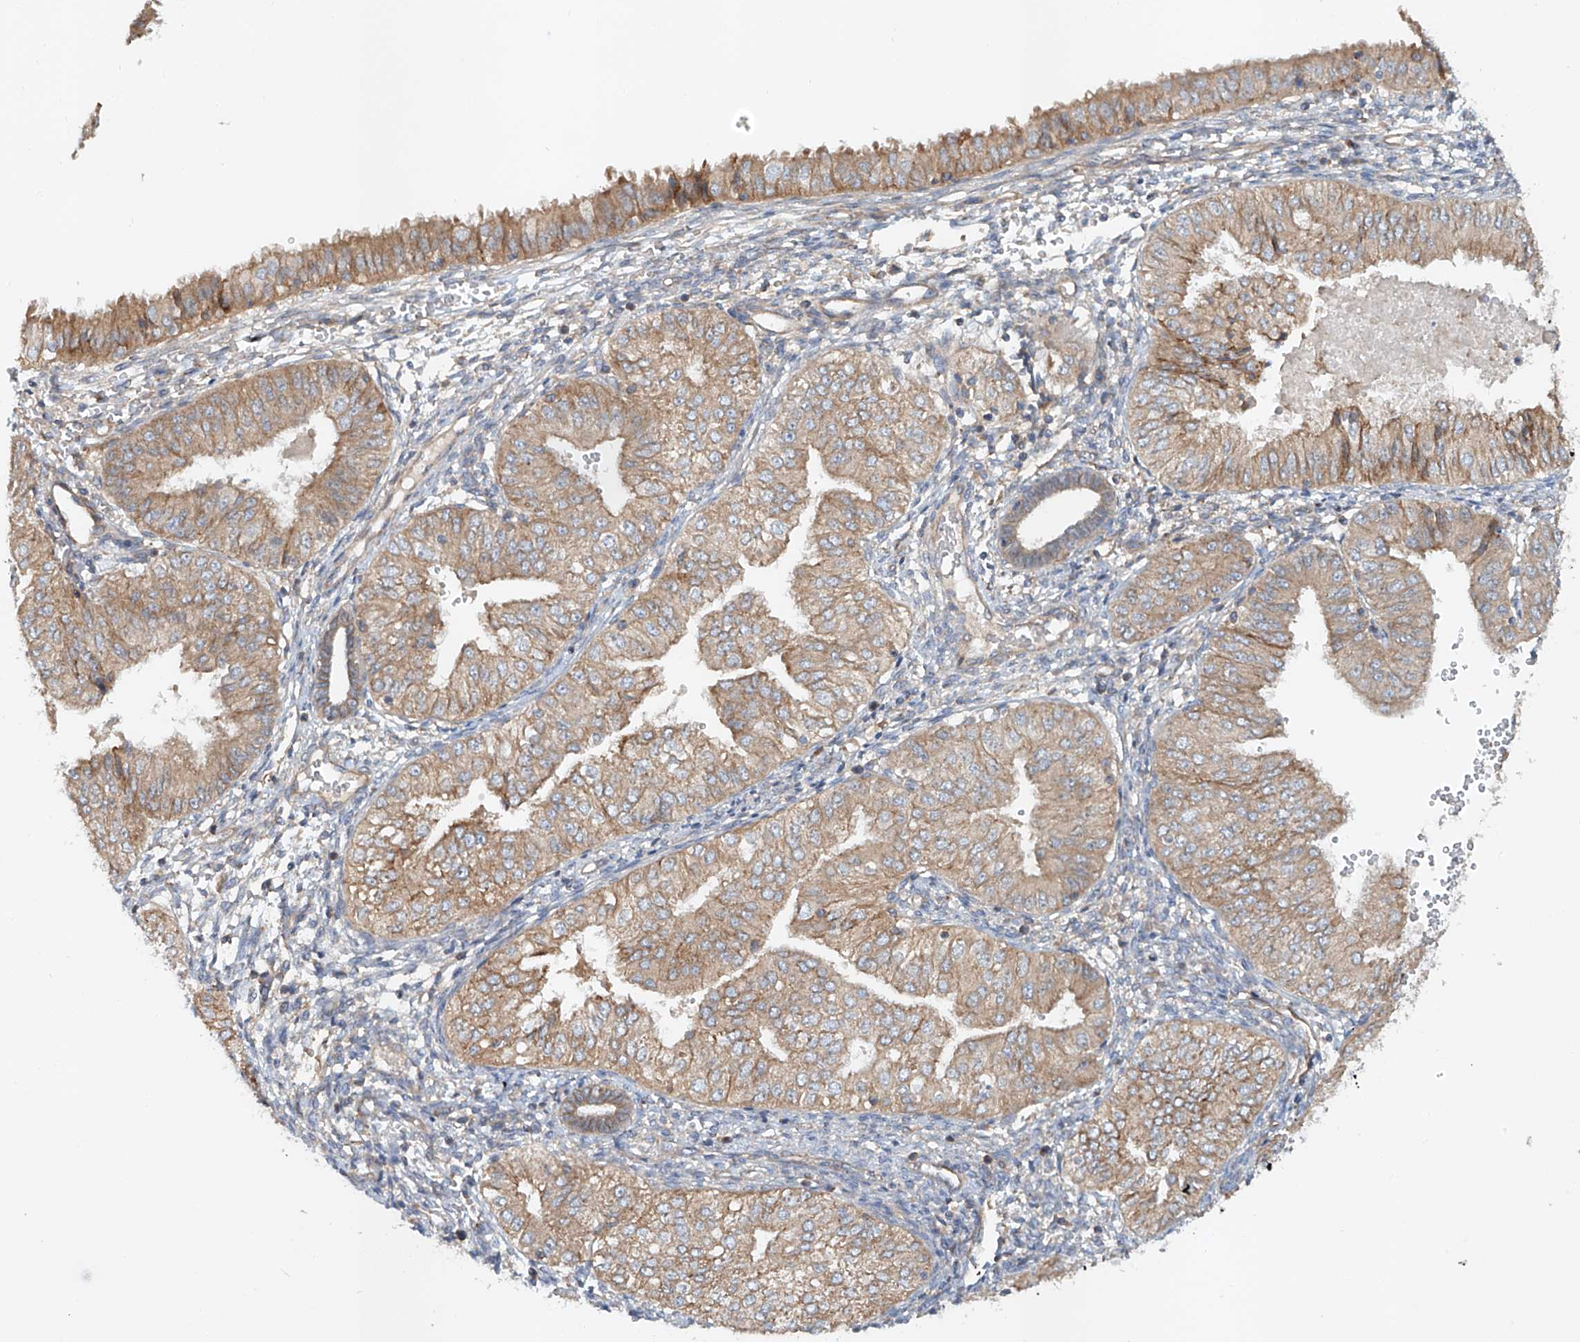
{"staining": {"intensity": "moderate", "quantity": ">75%", "location": "cytoplasmic/membranous"}, "tissue": "endometrial cancer", "cell_type": "Tumor cells", "image_type": "cancer", "snomed": [{"axis": "morphology", "description": "Normal tissue, NOS"}, {"axis": "morphology", "description": "Adenocarcinoma, NOS"}, {"axis": "topography", "description": "Endometrium"}], "caption": "This is a histology image of IHC staining of endometrial cancer, which shows moderate positivity in the cytoplasmic/membranous of tumor cells.", "gene": "SNAP29", "patient": {"sex": "female", "age": 53}}